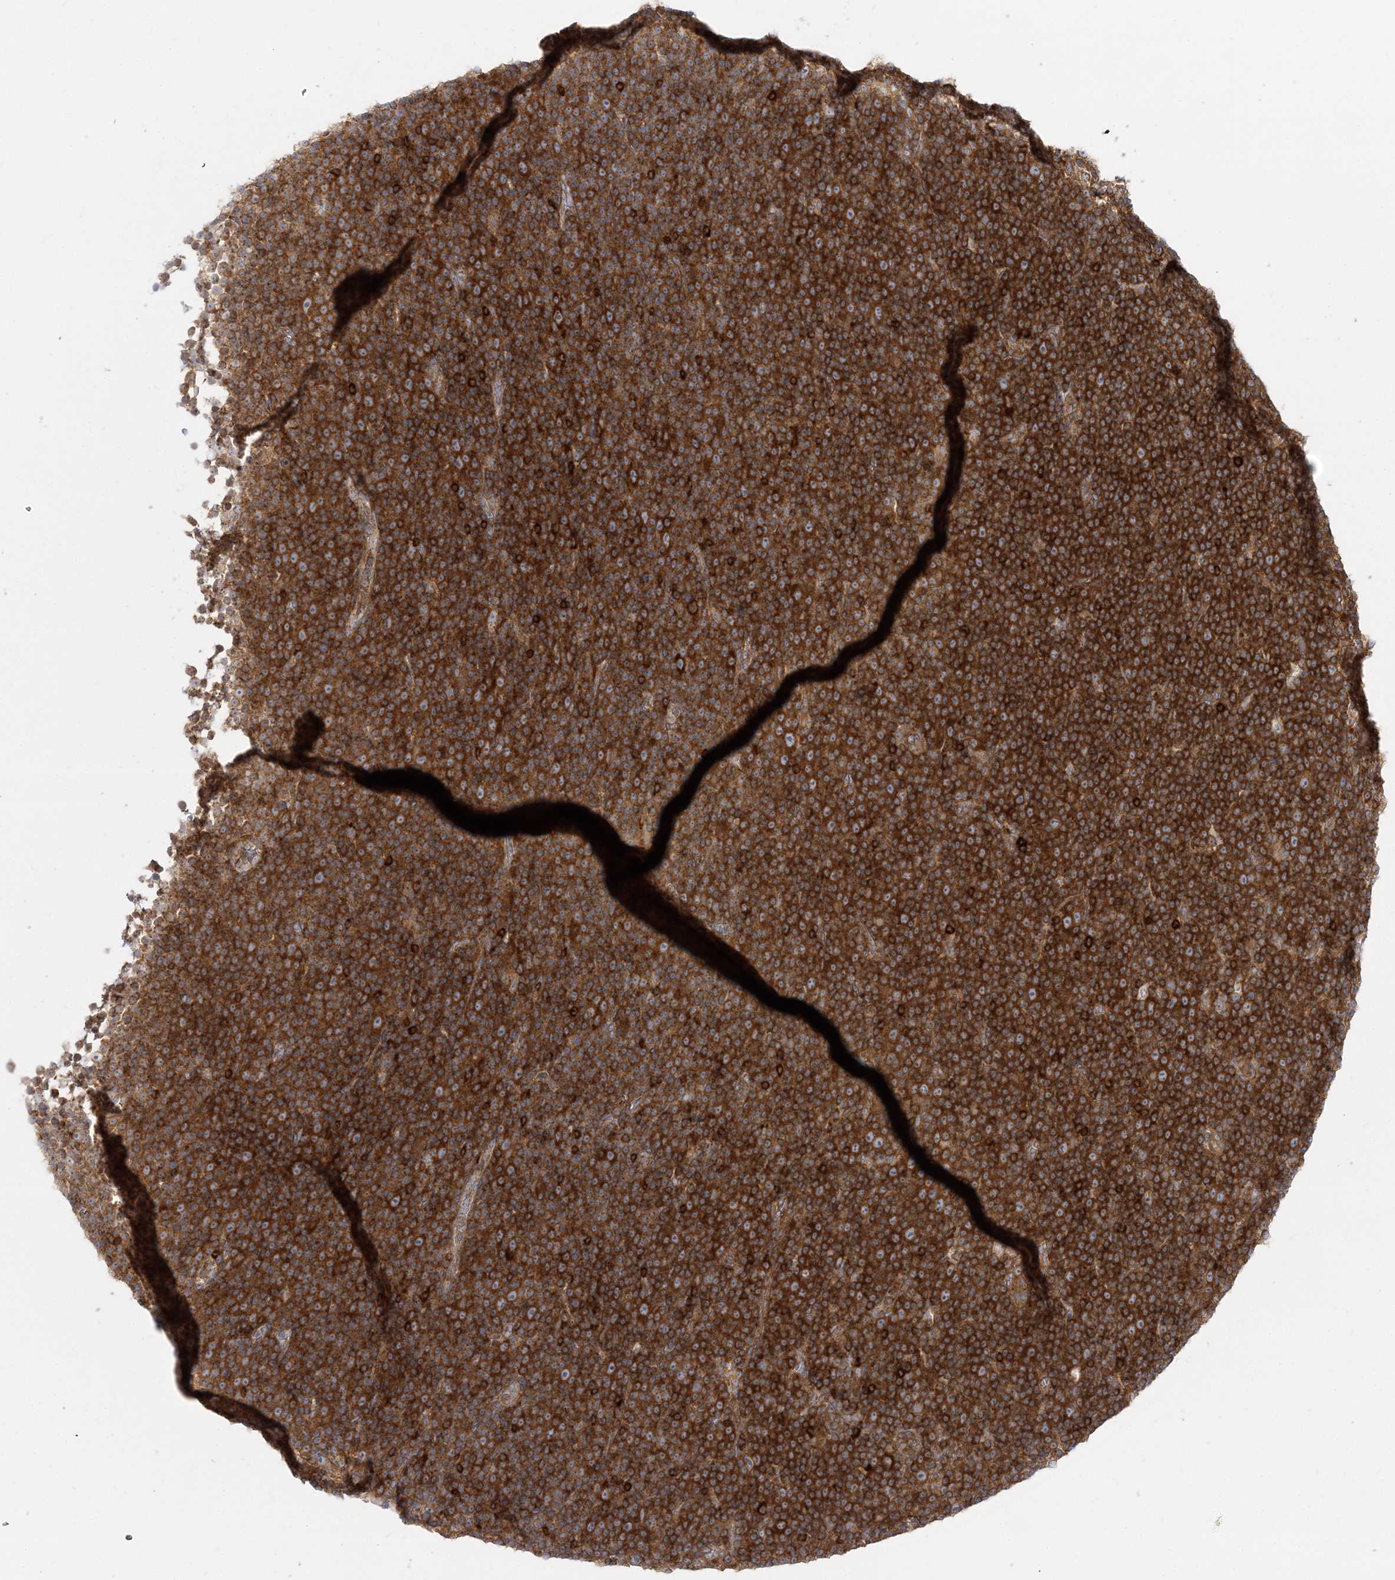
{"staining": {"intensity": "strong", "quantity": ">75%", "location": "cytoplasmic/membranous"}, "tissue": "lymphoma", "cell_type": "Tumor cells", "image_type": "cancer", "snomed": [{"axis": "morphology", "description": "Malignant lymphoma, non-Hodgkin's type, Low grade"}, {"axis": "topography", "description": "Lymph node"}], "caption": "Protein analysis of lymphoma tissue demonstrates strong cytoplasmic/membranous positivity in approximately >75% of tumor cells. (brown staining indicates protein expression, while blue staining denotes nuclei).", "gene": "STAM", "patient": {"sex": "female", "age": 67}}